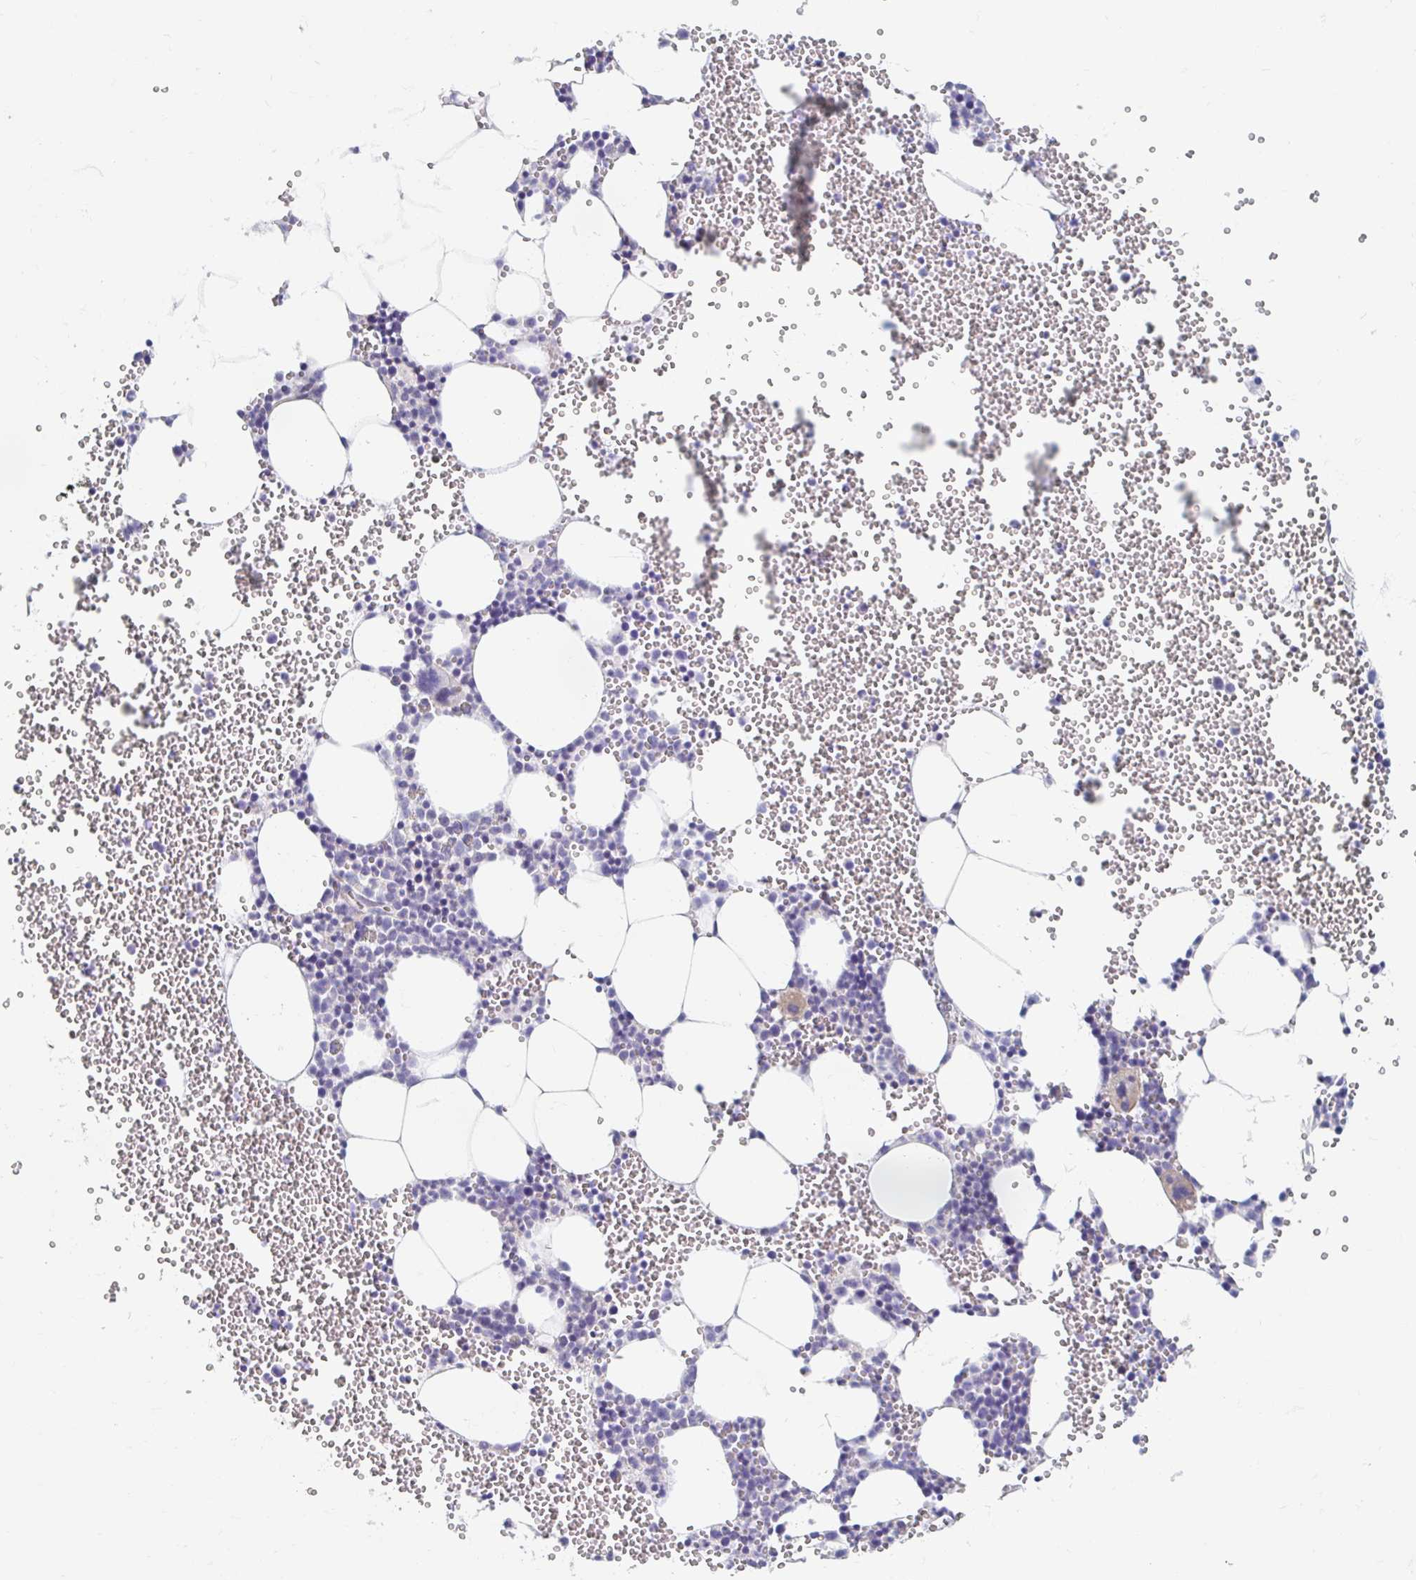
{"staining": {"intensity": "negative", "quantity": "none", "location": "none"}, "tissue": "bone marrow", "cell_type": "Hematopoietic cells", "image_type": "normal", "snomed": [{"axis": "morphology", "description": "Normal tissue, NOS"}, {"axis": "topography", "description": "Bone marrow"}], "caption": "IHC of unremarkable bone marrow exhibits no staining in hematopoietic cells.", "gene": "MYLK2", "patient": {"sex": "female", "age": 80}}